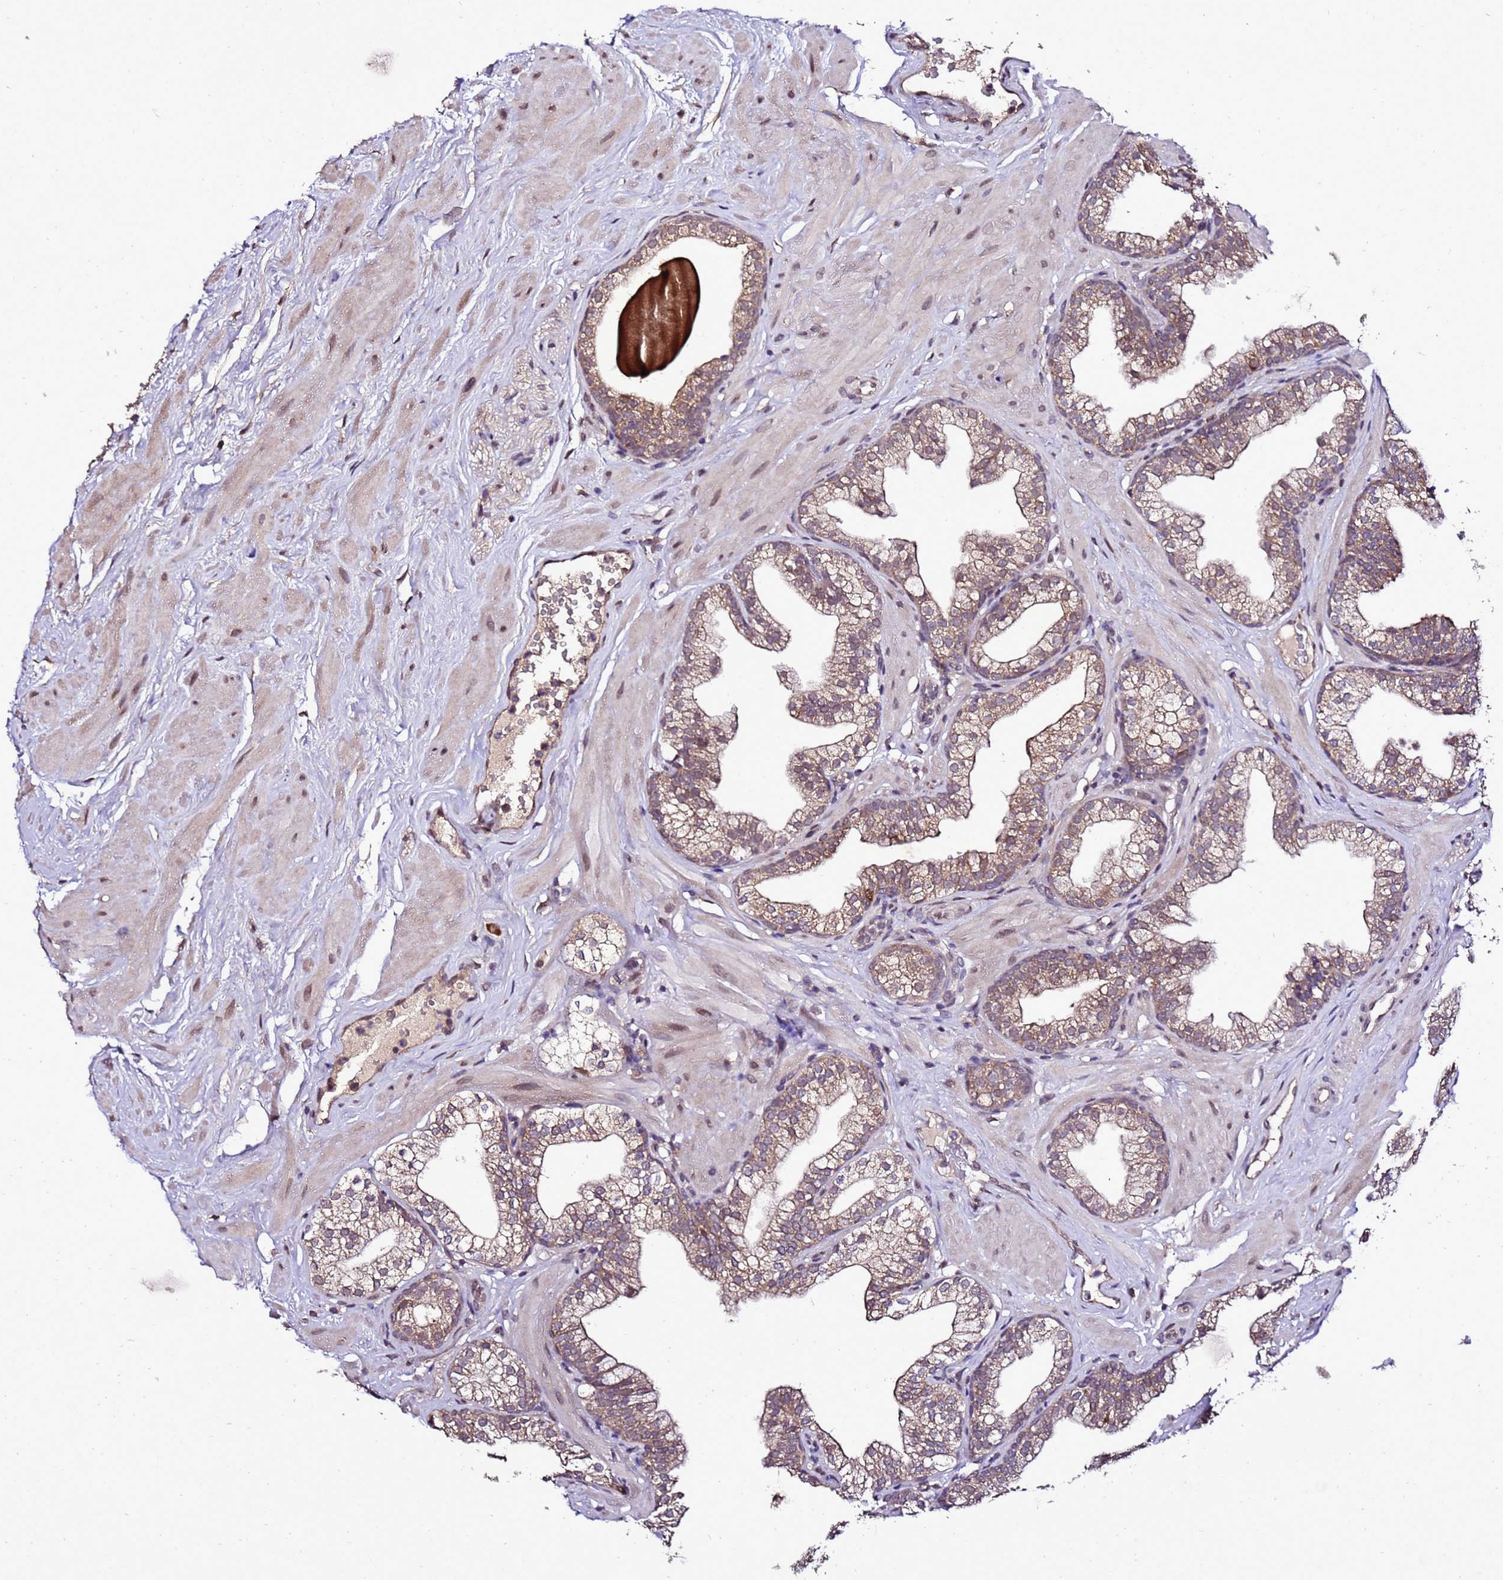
{"staining": {"intensity": "moderate", "quantity": ">75%", "location": "cytoplasmic/membranous"}, "tissue": "prostate", "cell_type": "Glandular cells", "image_type": "normal", "snomed": [{"axis": "morphology", "description": "Normal tissue, NOS"}, {"axis": "morphology", "description": "Urothelial carcinoma, Low grade"}, {"axis": "topography", "description": "Urinary bladder"}, {"axis": "topography", "description": "Prostate"}], "caption": "IHC (DAB) staining of unremarkable human prostate exhibits moderate cytoplasmic/membranous protein staining in approximately >75% of glandular cells.", "gene": "ZNF329", "patient": {"sex": "male", "age": 60}}